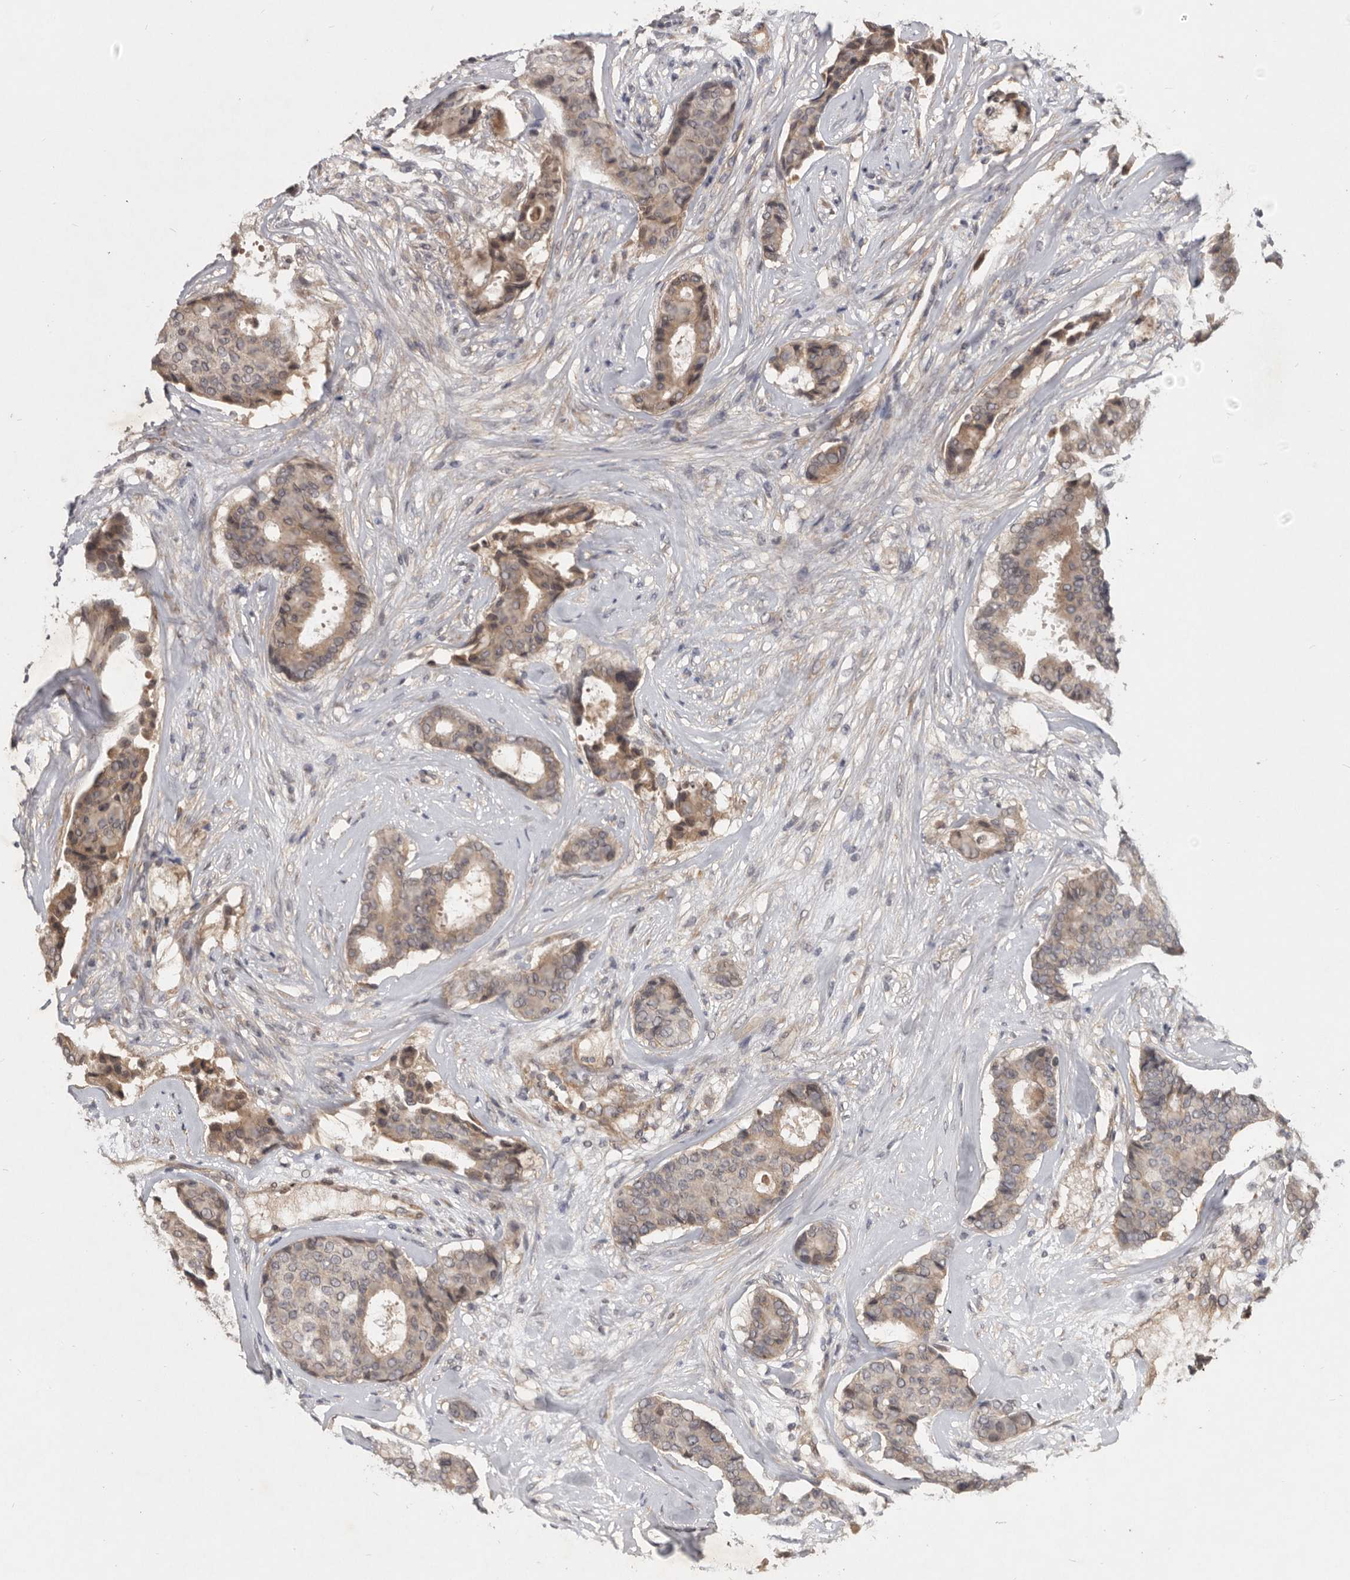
{"staining": {"intensity": "weak", "quantity": "25%-75%", "location": "cytoplasmic/membranous"}, "tissue": "breast cancer", "cell_type": "Tumor cells", "image_type": "cancer", "snomed": [{"axis": "morphology", "description": "Duct carcinoma"}, {"axis": "topography", "description": "Breast"}], "caption": "Immunohistochemistry image of neoplastic tissue: breast invasive ductal carcinoma stained using immunohistochemistry (IHC) demonstrates low levels of weak protein expression localized specifically in the cytoplasmic/membranous of tumor cells, appearing as a cytoplasmic/membranous brown color.", "gene": "DNAJC28", "patient": {"sex": "female", "age": 75}}